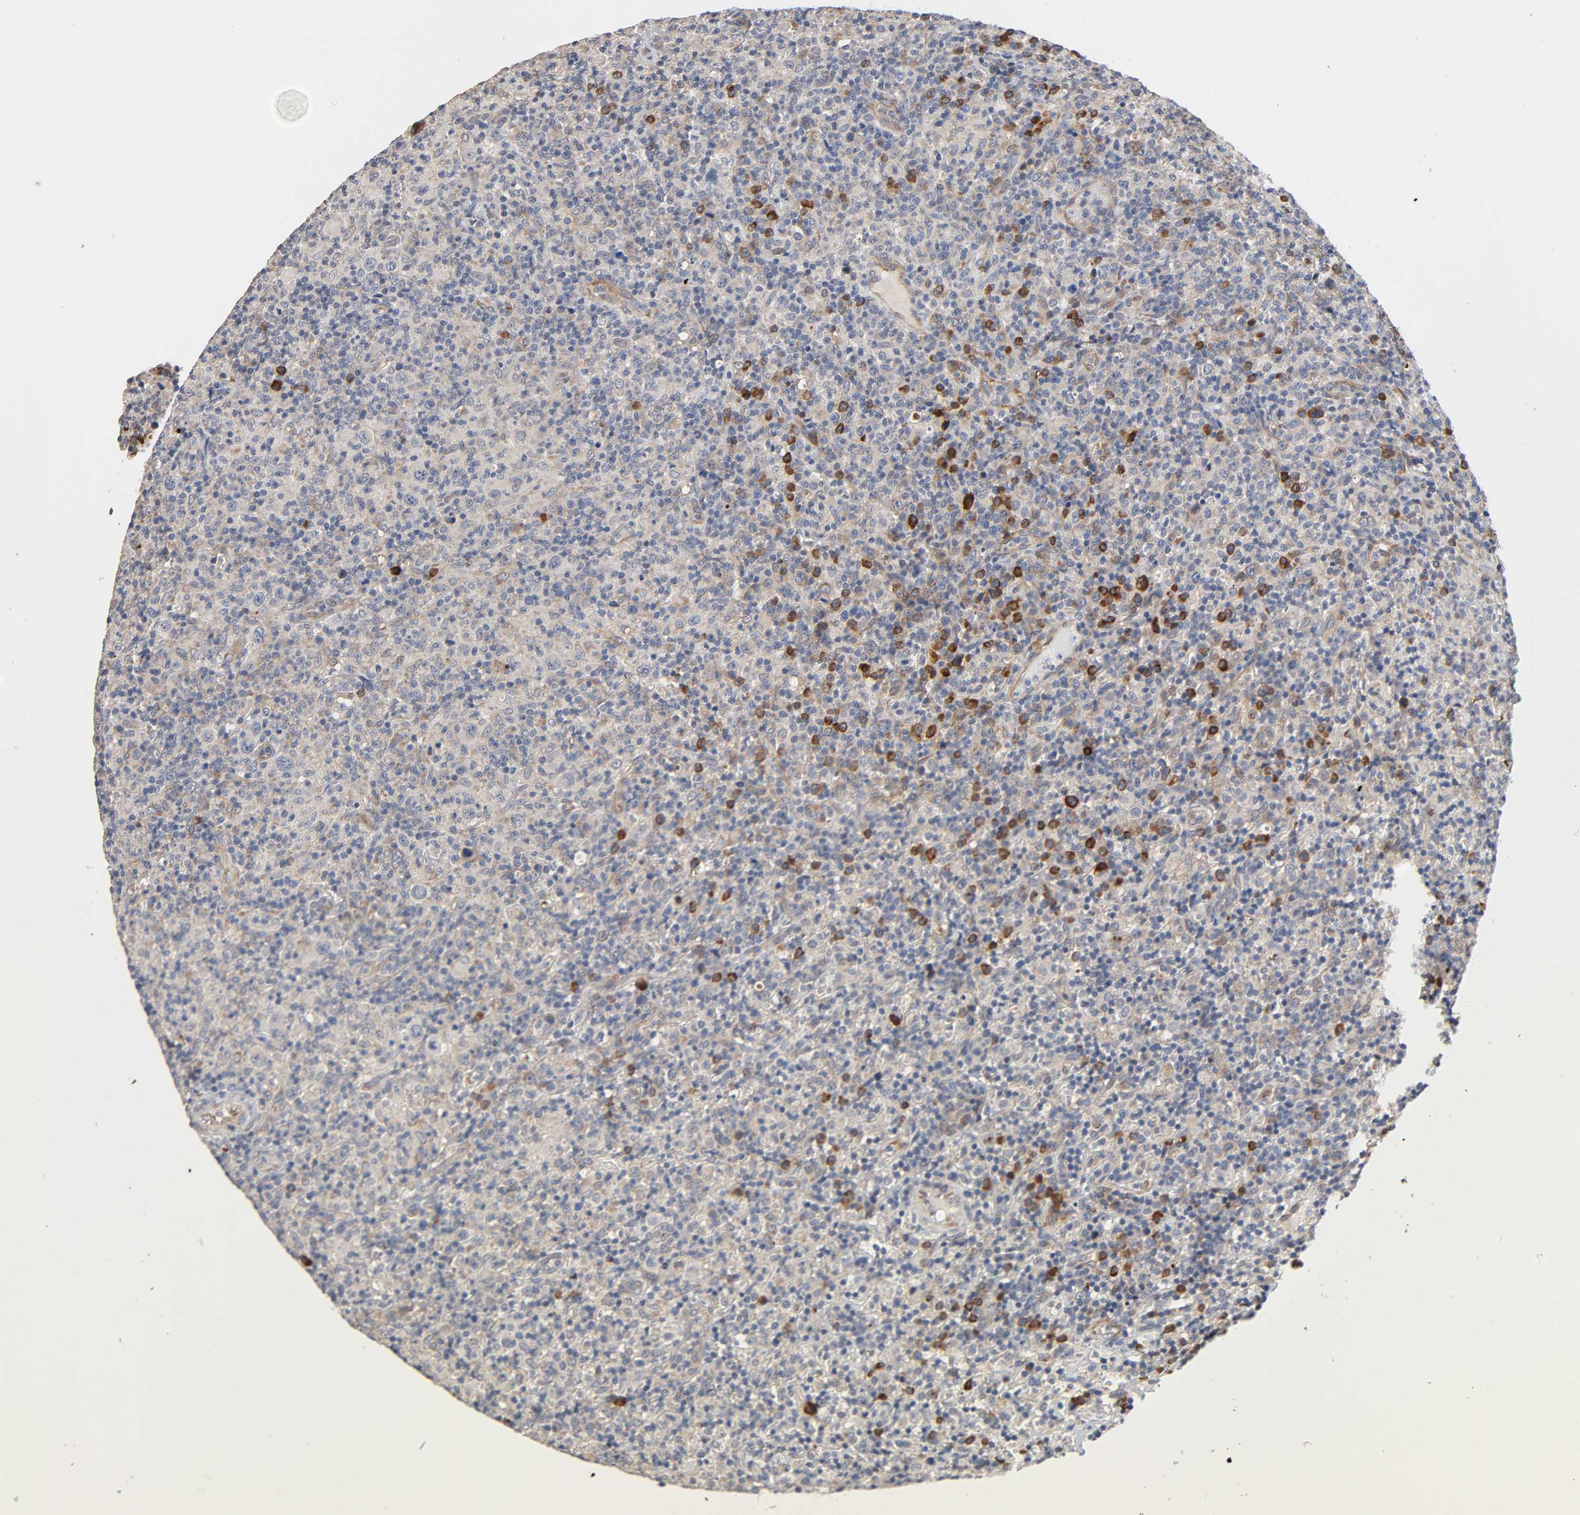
{"staining": {"intensity": "negative", "quantity": "none", "location": "none"}, "tissue": "lymphoma", "cell_type": "Tumor cells", "image_type": "cancer", "snomed": [{"axis": "morphology", "description": "Hodgkin's disease, NOS"}, {"axis": "topography", "description": "Lymph node"}], "caption": "This is an IHC image of Hodgkin's disease. There is no expression in tumor cells.", "gene": "HDLBP", "patient": {"sex": "male", "age": 65}}